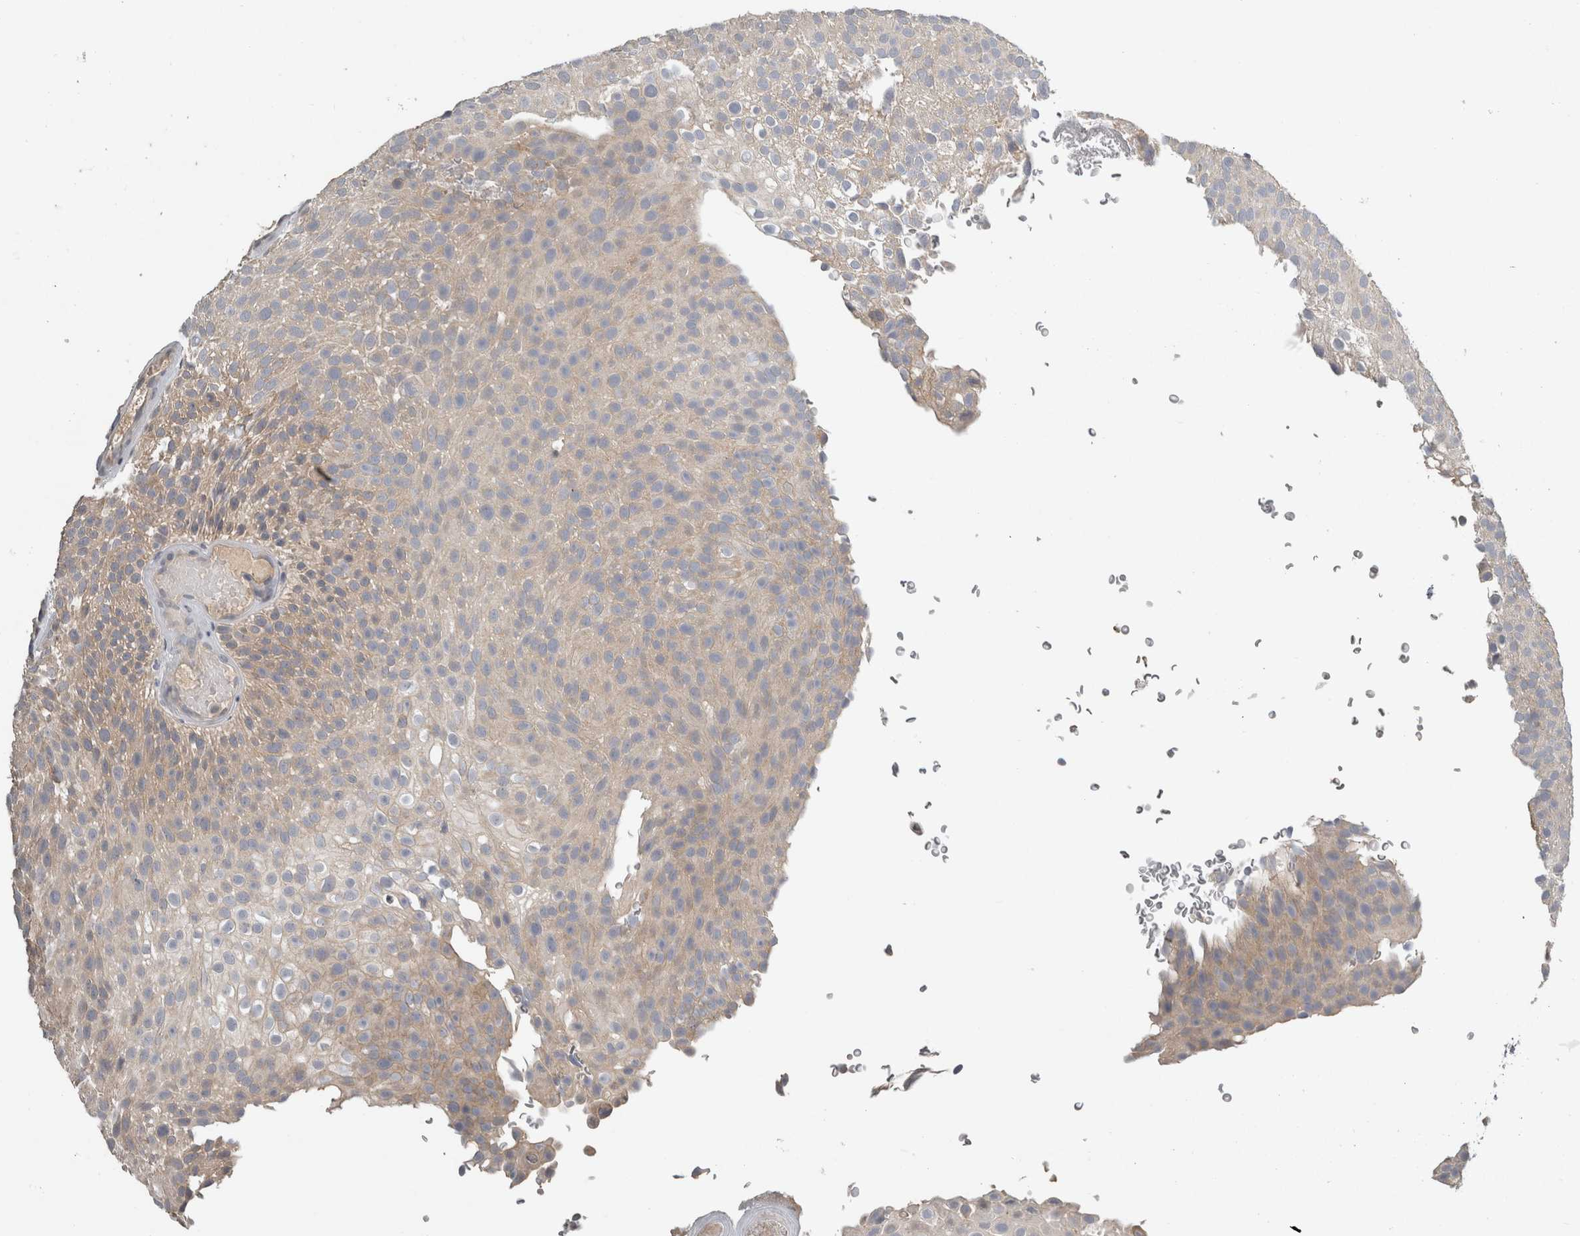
{"staining": {"intensity": "weak", "quantity": "25%-75%", "location": "cytoplasmic/membranous"}, "tissue": "urothelial cancer", "cell_type": "Tumor cells", "image_type": "cancer", "snomed": [{"axis": "morphology", "description": "Urothelial carcinoma, Low grade"}, {"axis": "topography", "description": "Urinary bladder"}], "caption": "Urothelial cancer tissue shows weak cytoplasmic/membranous expression in about 25%-75% of tumor cells", "gene": "SLC22A11", "patient": {"sex": "male", "age": 78}}